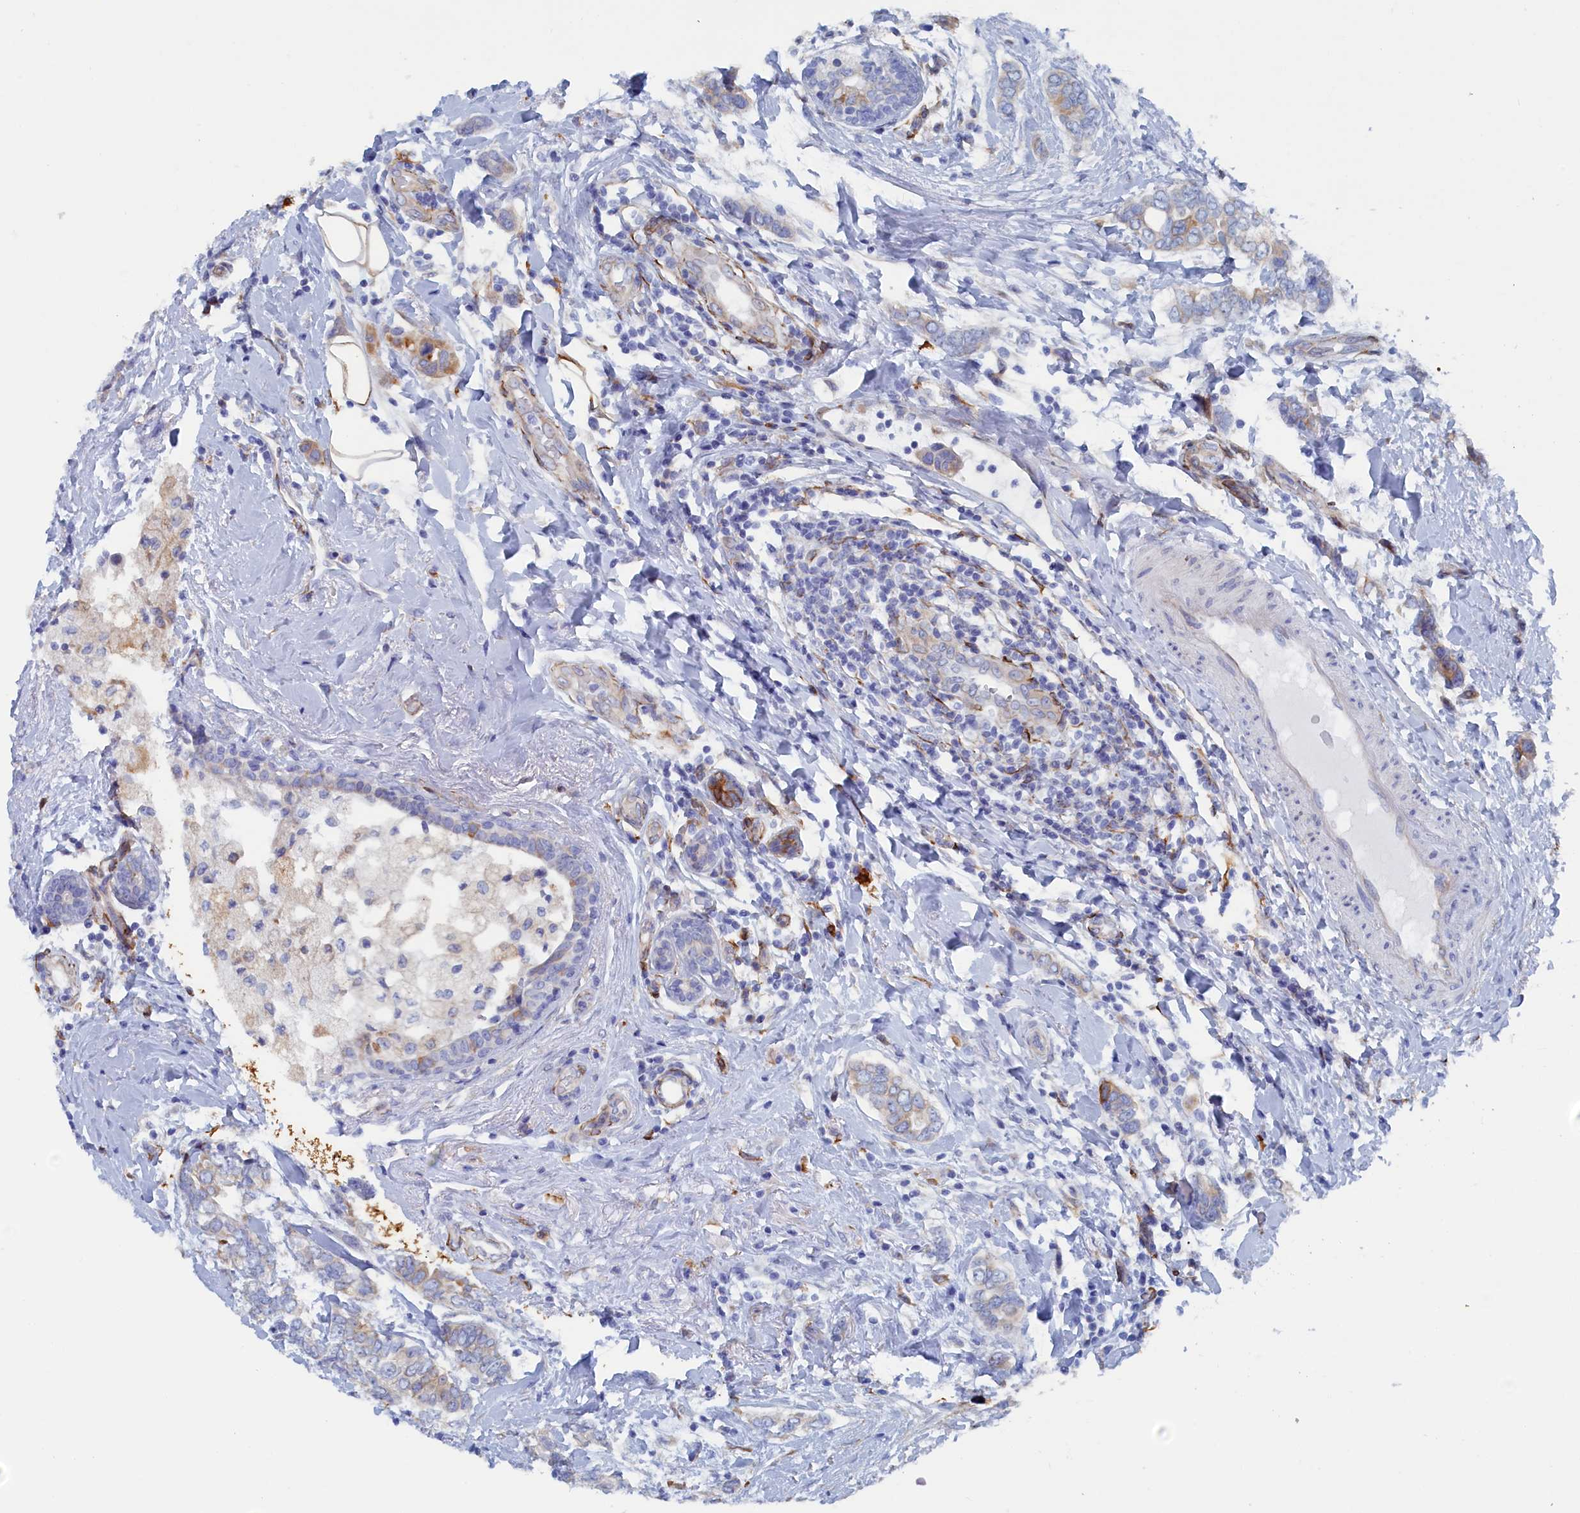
{"staining": {"intensity": "negative", "quantity": "none", "location": "none"}, "tissue": "breast cancer", "cell_type": "Tumor cells", "image_type": "cancer", "snomed": [{"axis": "morphology", "description": "Lobular carcinoma"}, {"axis": "topography", "description": "Breast"}], "caption": "High magnification brightfield microscopy of breast lobular carcinoma stained with DAB (brown) and counterstained with hematoxylin (blue): tumor cells show no significant positivity.", "gene": "COG7", "patient": {"sex": "female", "age": 51}}